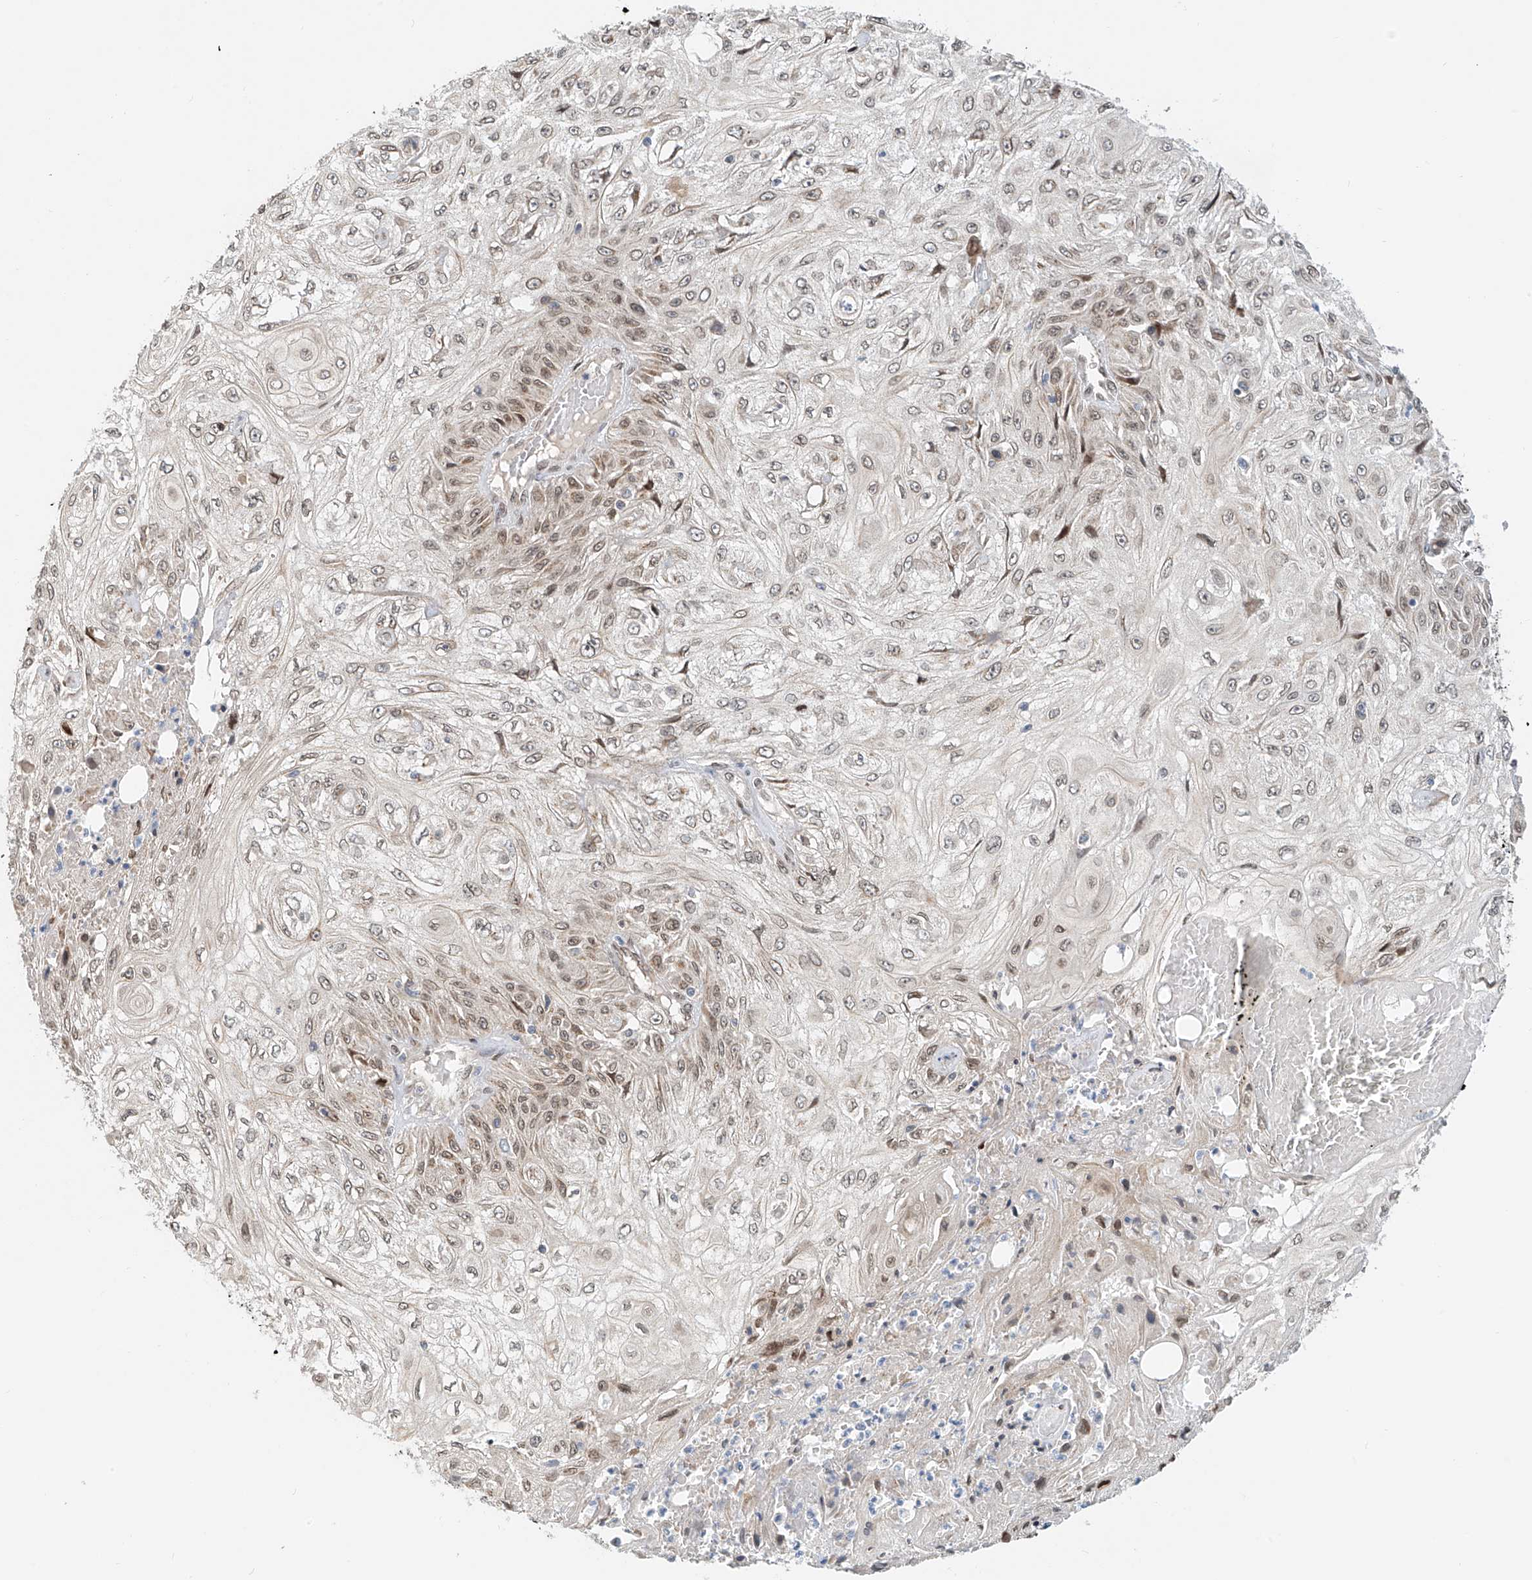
{"staining": {"intensity": "weak", "quantity": "25%-75%", "location": "nuclear"}, "tissue": "skin cancer", "cell_type": "Tumor cells", "image_type": "cancer", "snomed": [{"axis": "morphology", "description": "Squamous cell carcinoma, NOS"}, {"axis": "morphology", "description": "Squamous cell carcinoma, metastatic, NOS"}, {"axis": "topography", "description": "Skin"}, {"axis": "topography", "description": "Lymph node"}], "caption": "The photomicrograph shows immunohistochemical staining of skin metastatic squamous cell carcinoma. There is weak nuclear positivity is seen in approximately 25%-75% of tumor cells.", "gene": "STARD9", "patient": {"sex": "male", "age": 75}}